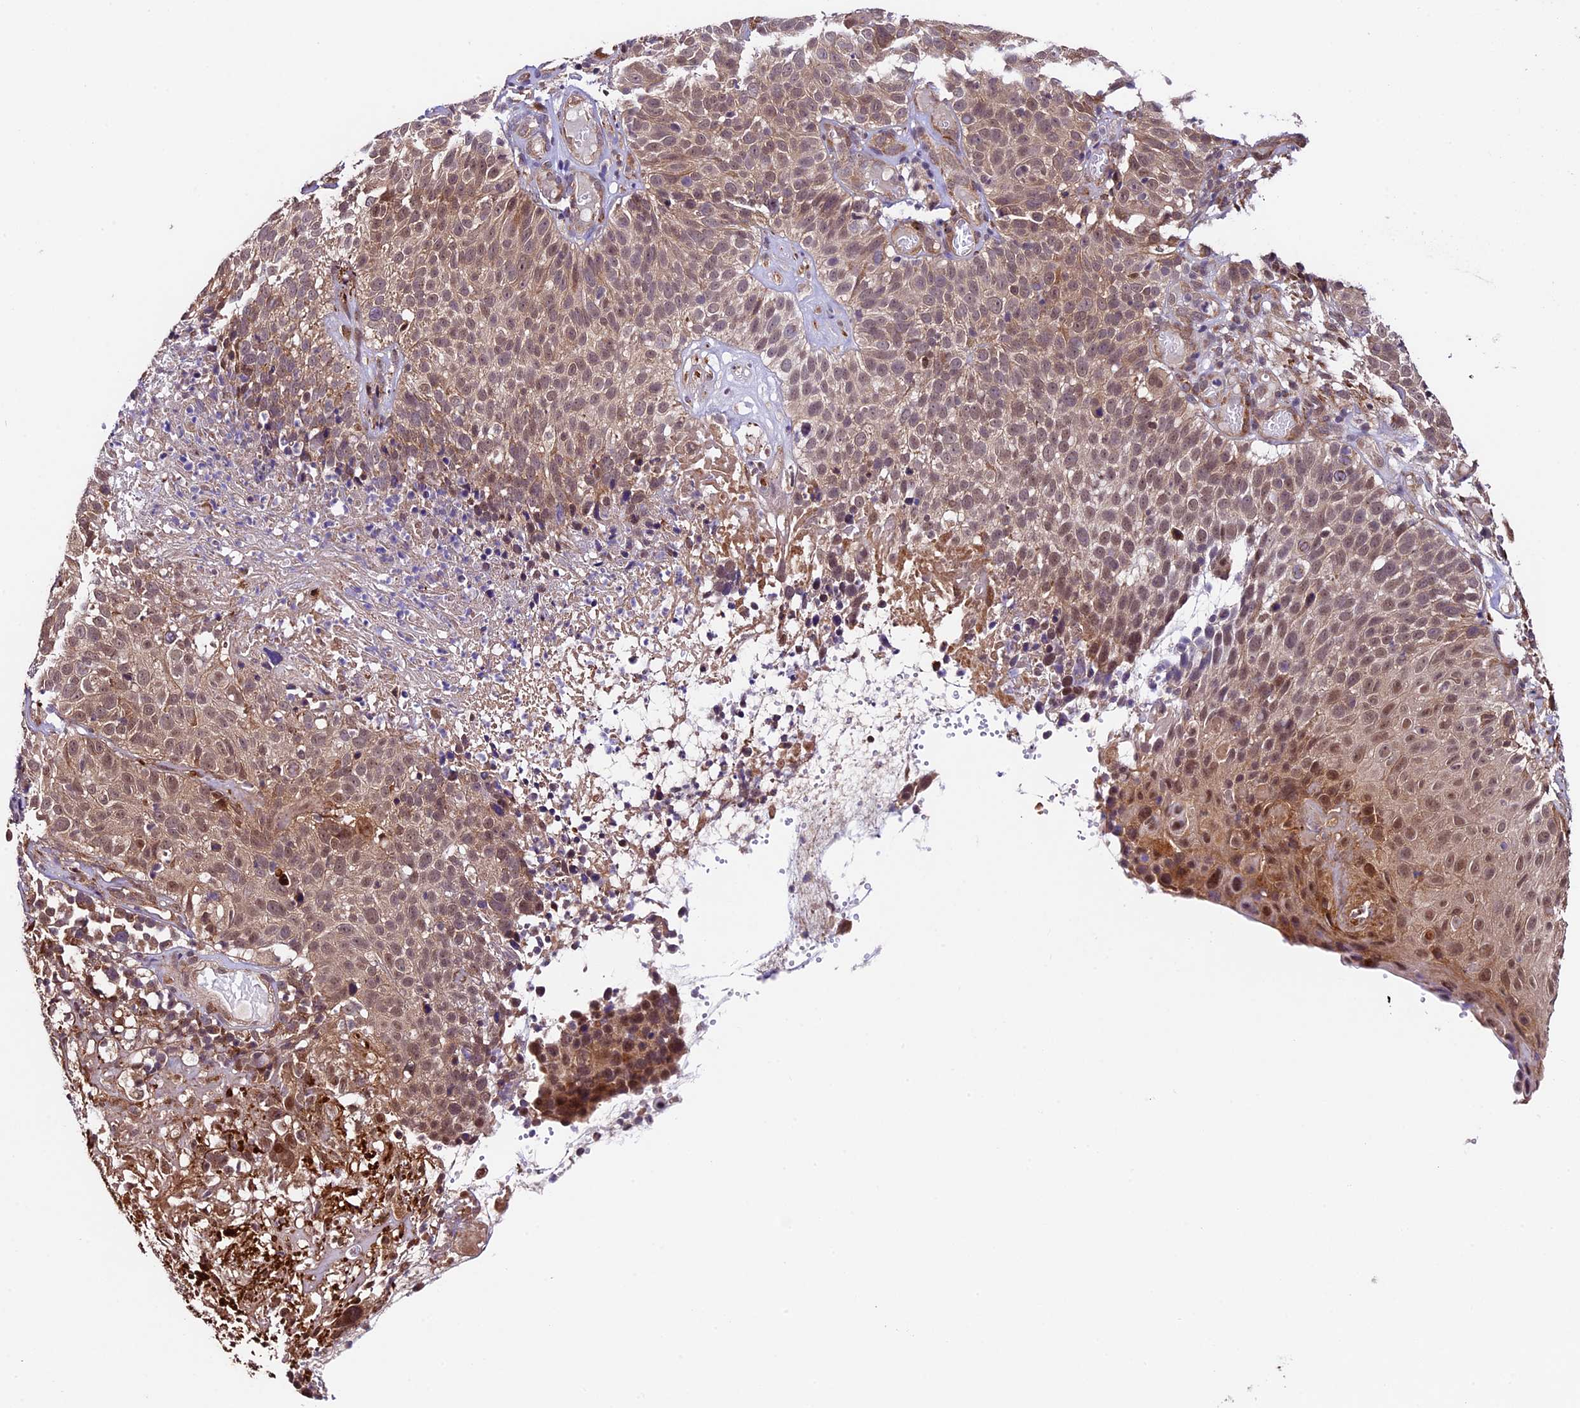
{"staining": {"intensity": "moderate", "quantity": "25%-75%", "location": "cytoplasmic/membranous,nuclear"}, "tissue": "cervical cancer", "cell_type": "Tumor cells", "image_type": "cancer", "snomed": [{"axis": "morphology", "description": "Squamous cell carcinoma, NOS"}, {"axis": "topography", "description": "Cervix"}], "caption": "The immunohistochemical stain shows moderate cytoplasmic/membranous and nuclear positivity in tumor cells of cervical cancer (squamous cell carcinoma) tissue. (brown staining indicates protein expression, while blue staining denotes nuclei).", "gene": "LSM7", "patient": {"sex": "female", "age": 74}}